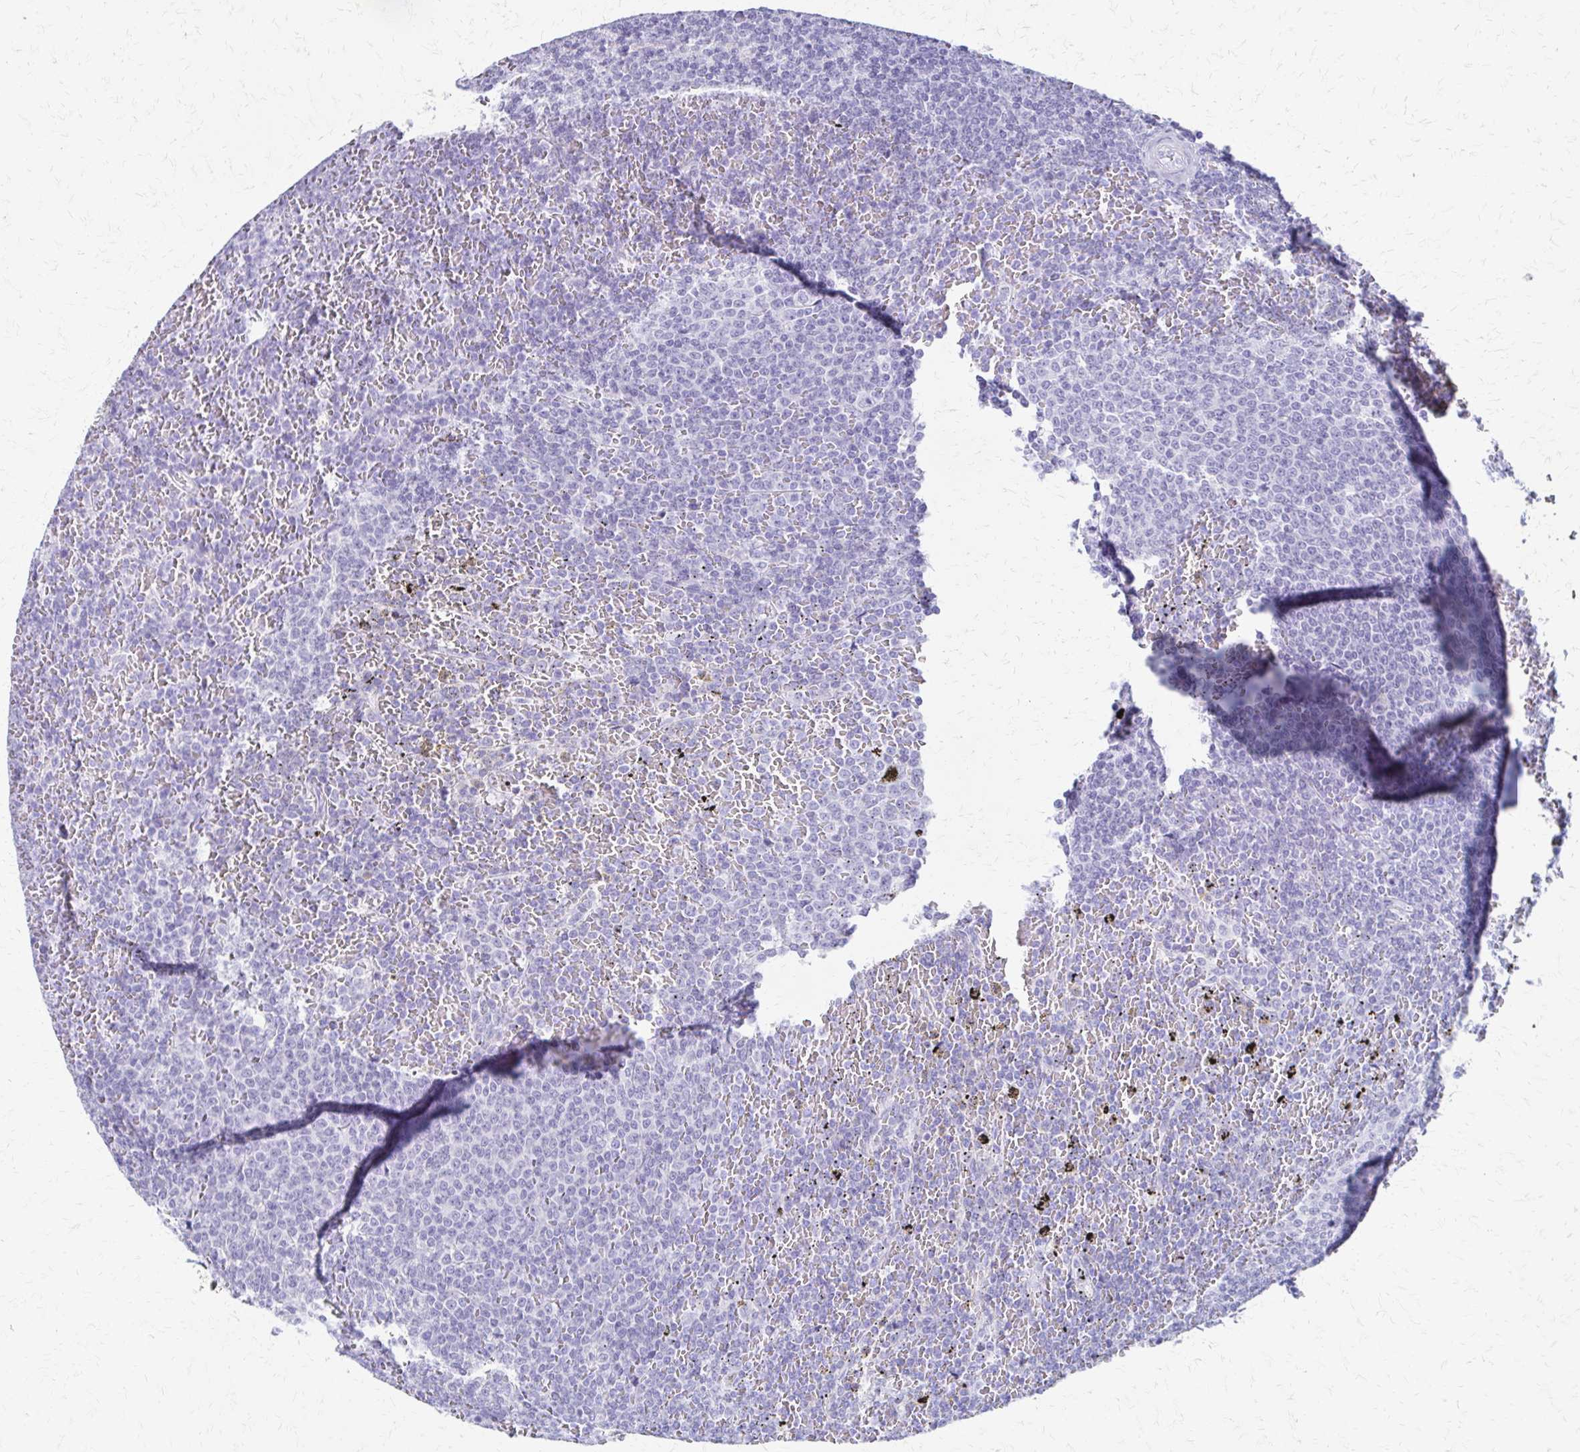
{"staining": {"intensity": "negative", "quantity": "none", "location": "none"}, "tissue": "lymphoma", "cell_type": "Tumor cells", "image_type": "cancer", "snomed": [{"axis": "morphology", "description": "Malignant lymphoma, non-Hodgkin's type, Low grade"}, {"axis": "topography", "description": "Spleen"}], "caption": "DAB immunohistochemical staining of lymphoma displays no significant staining in tumor cells.", "gene": "ZSCAN5B", "patient": {"sex": "female", "age": 77}}